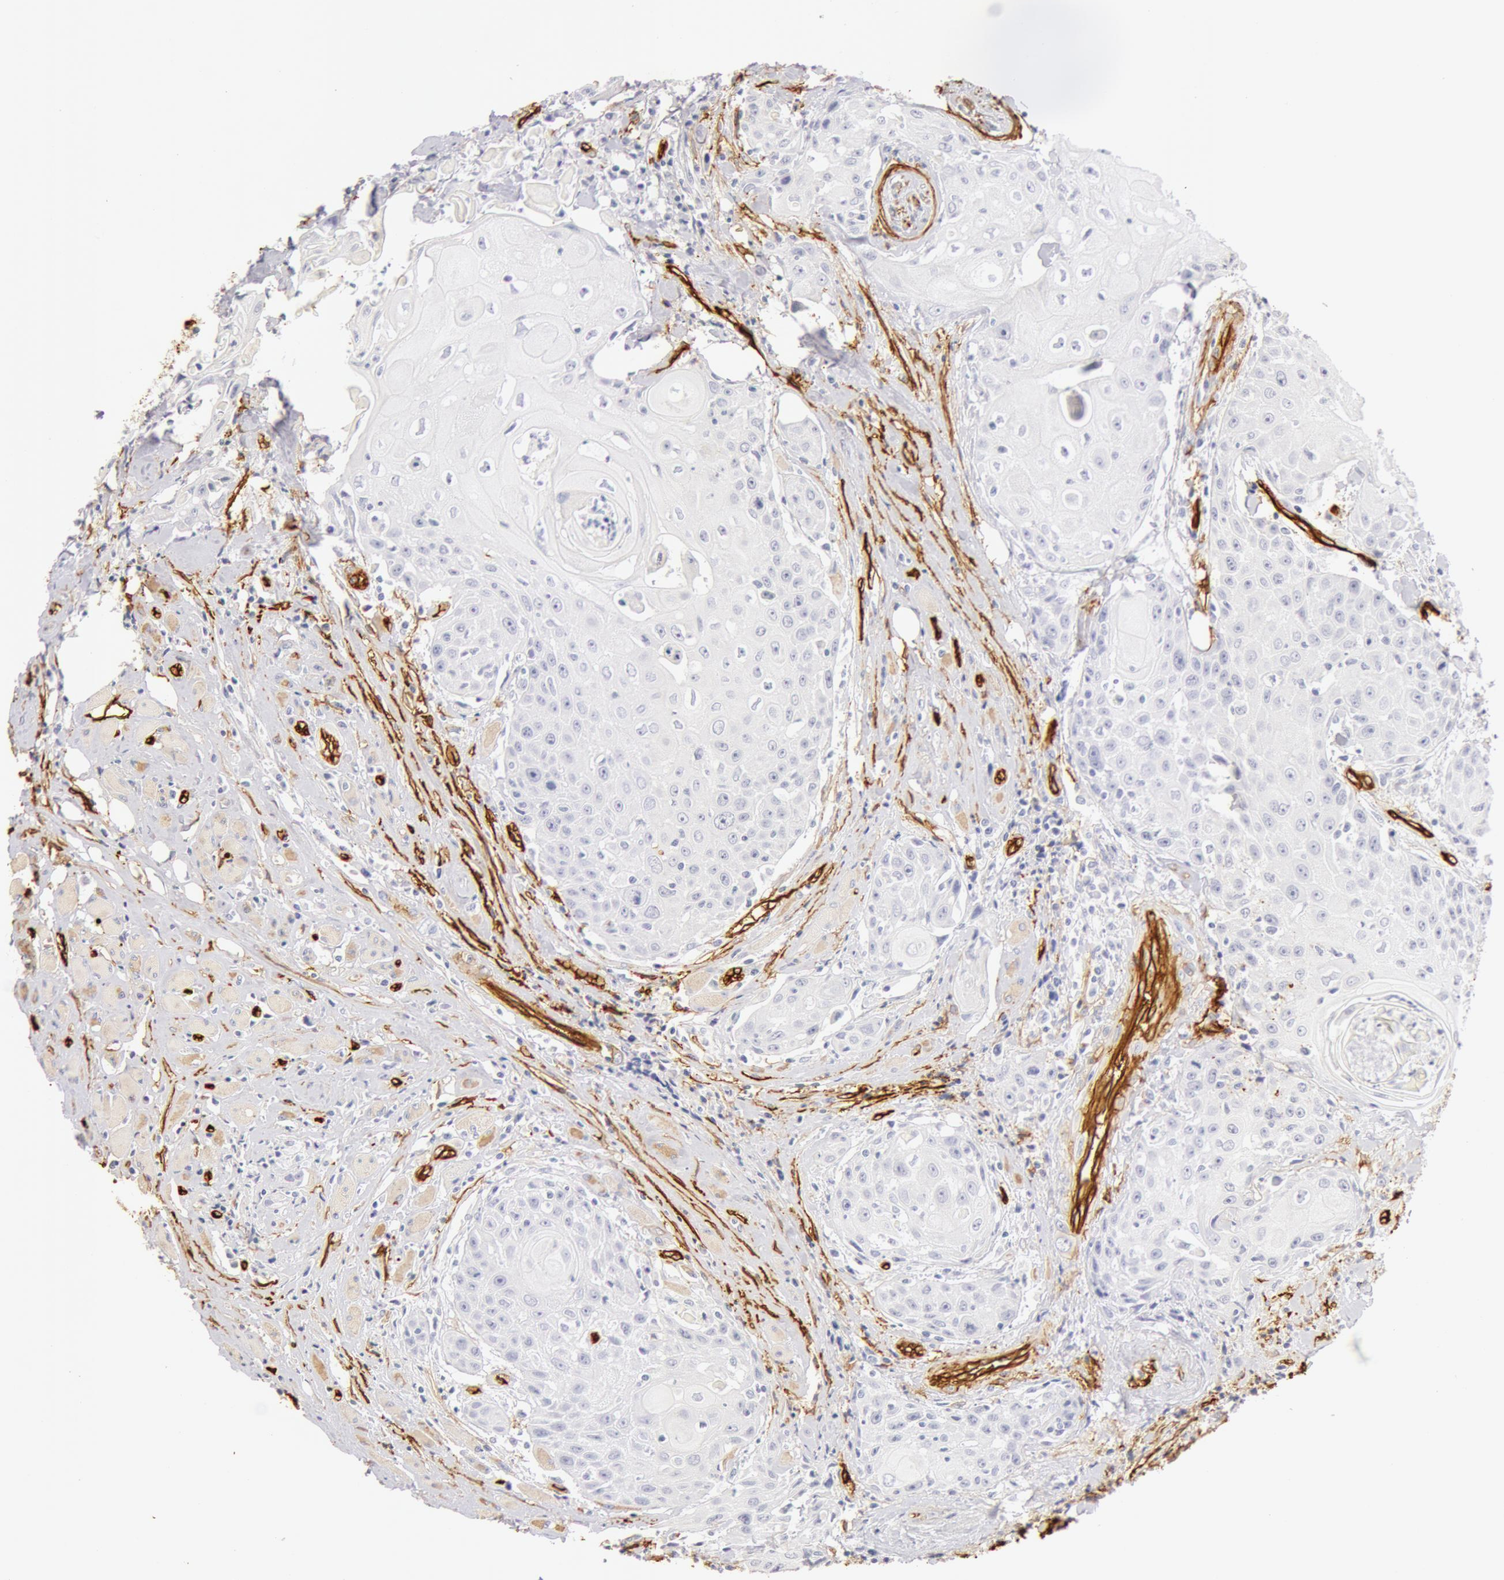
{"staining": {"intensity": "negative", "quantity": "none", "location": "none"}, "tissue": "head and neck cancer", "cell_type": "Tumor cells", "image_type": "cancer", "snomed": [{"axis": "morphology", "description": "Squamous cell carcinoma, NOS"}, {"axis": "topography", "description": "Oral tissue"}, {"axis": "topography", "description": "Head-Neck"}], "caption": "Immunohistochemical staining of squamous cell carcinoma (head and neck) demonstrates no significant positivity in tumor cells.", "gene": "AQP1", "patient": {"sex": "female", "age": 82}}